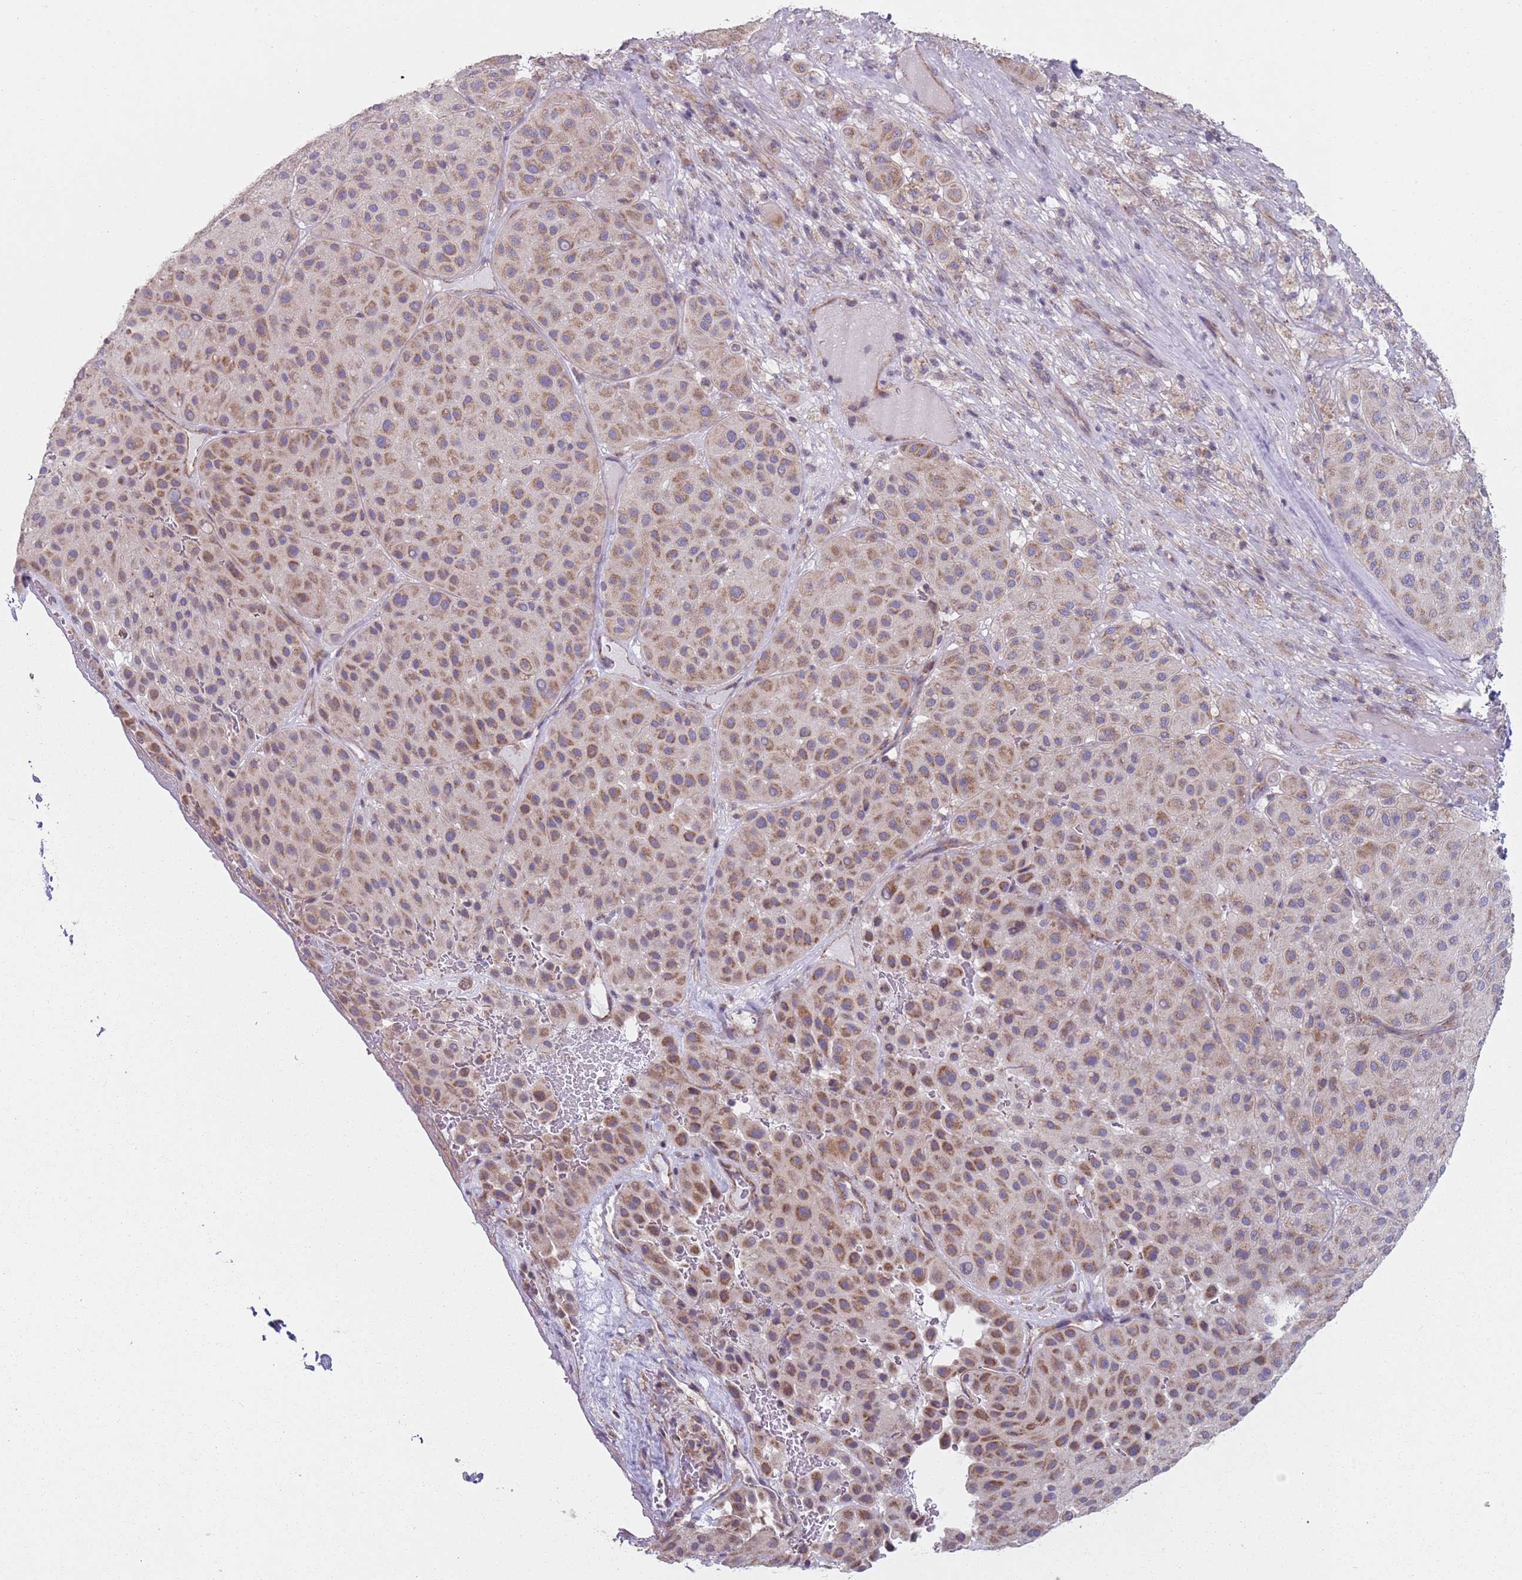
{"staining": {"intensity": "moderate", "quantity": ">75%", "location": "cytoplasmic/membranous"}, "tissue": "melanoma", "cell_type": "Tumor cells", "image_type": "cancer", "snomed": [{"axis": "morphology", "description": "Malignant melanoma, Metastatic site"}, {"axis": "topography", "description": "Smooth muscle"}], "caption": "There is medium levels of moderate cytoplasmic/membranous staining in tumor cells of malignant melanoma (metastatic site), as demonstrated by immunohistochemical staining (brown color).", "gene": "GAS8", "patient": {"sex": "male", "age": 41}}